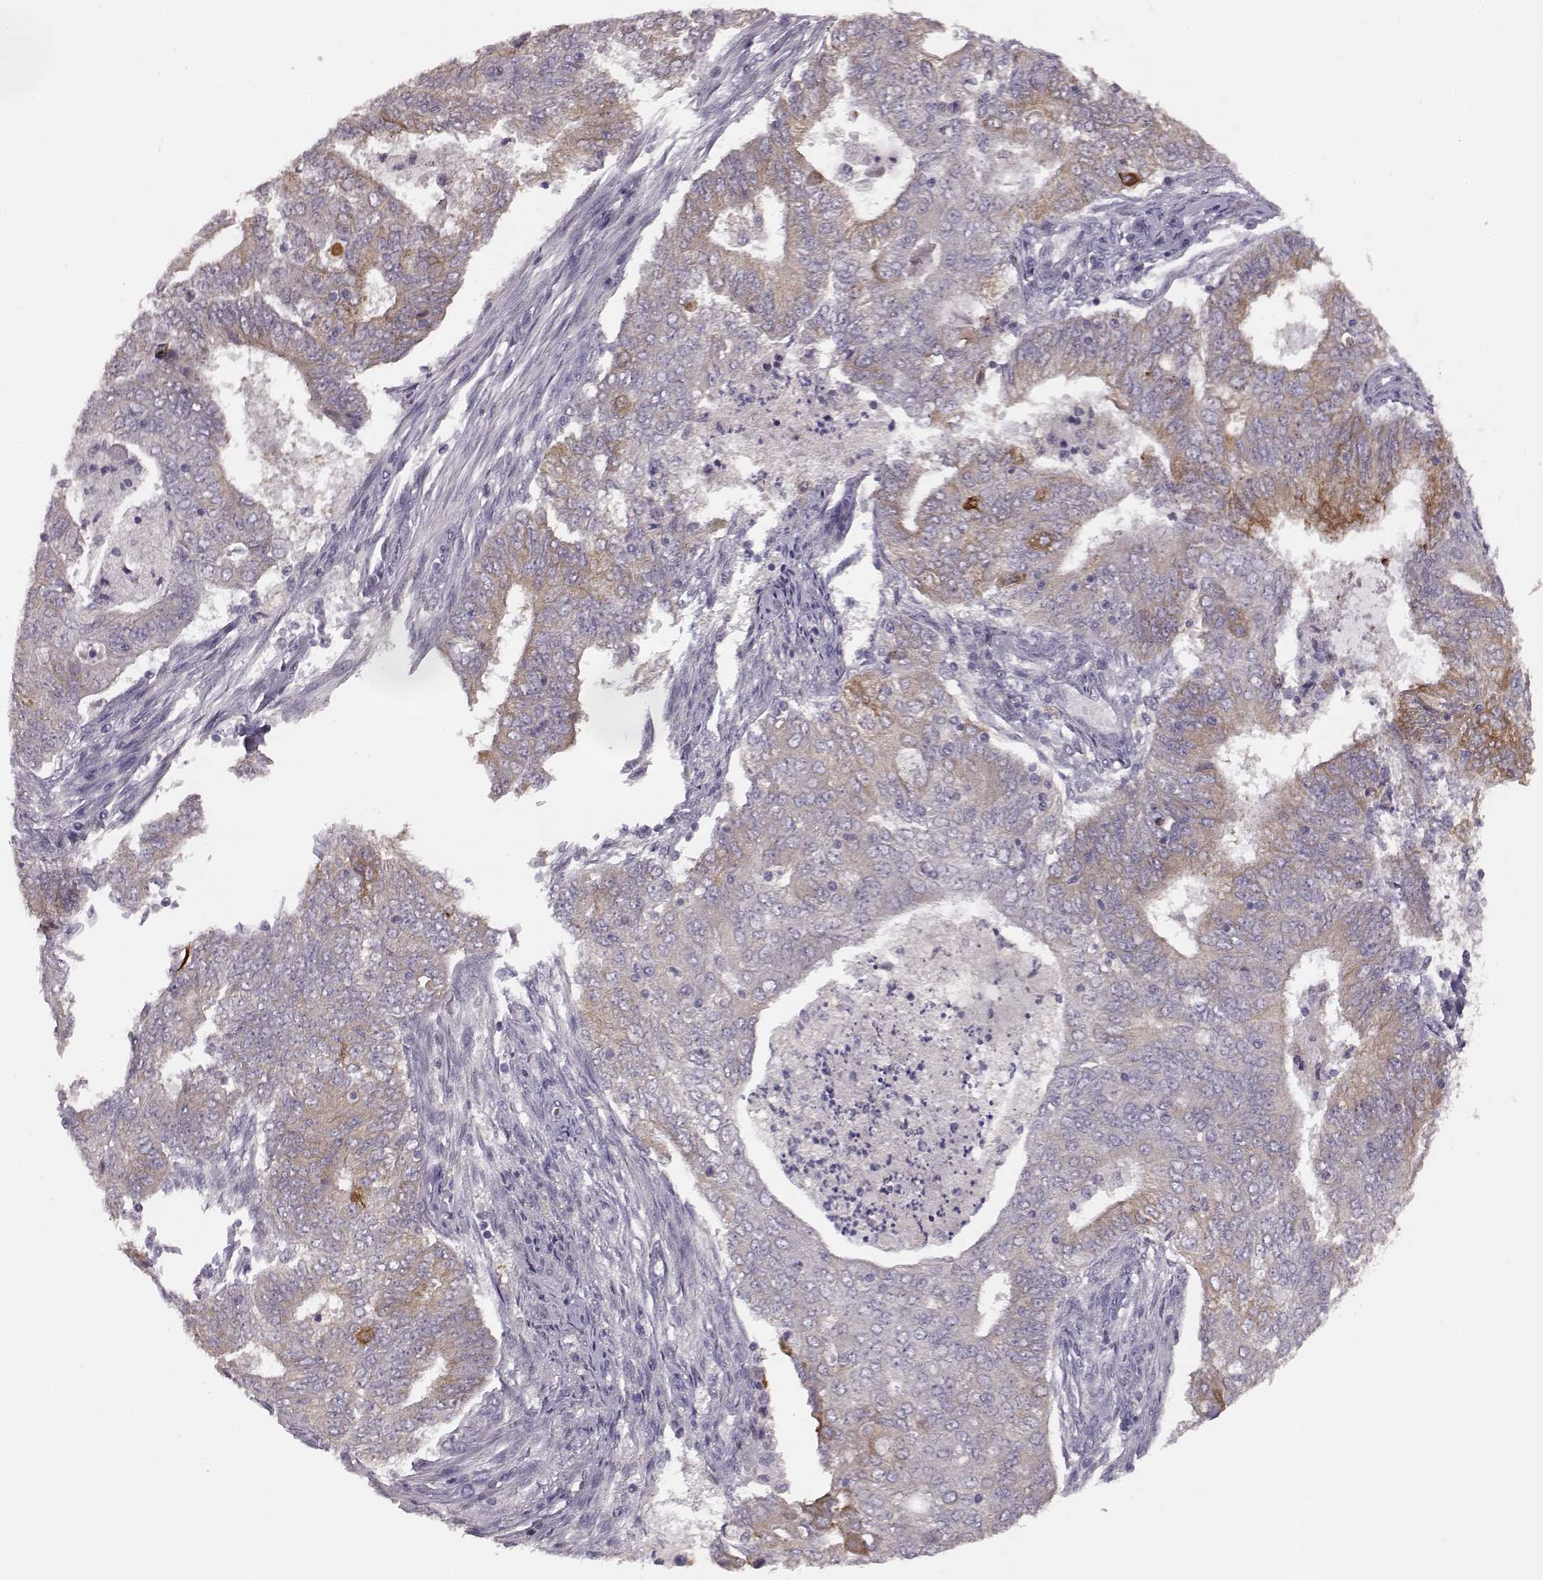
{"staining": {"intensity": "weak", "quantity": ">75%", "location": "cytoplasmic/membranous"}, "tissue": "endometrial cancer", "cell_type": "Tumor cells", "image_type": "cancer", "snomed": [{"axis": "morphology", "description": "Adenocarcinoma, NOS"}, {"axis": "topography", "description": "Endometrium"}], "caption": "A micrograph of human endometrial adenocarcinoma stained for a protein reveals weak cytoplasmic/membranous brown staining in tumor cells.", "gene": "GHR", "patient": {"sex": "female", "age": 62}}